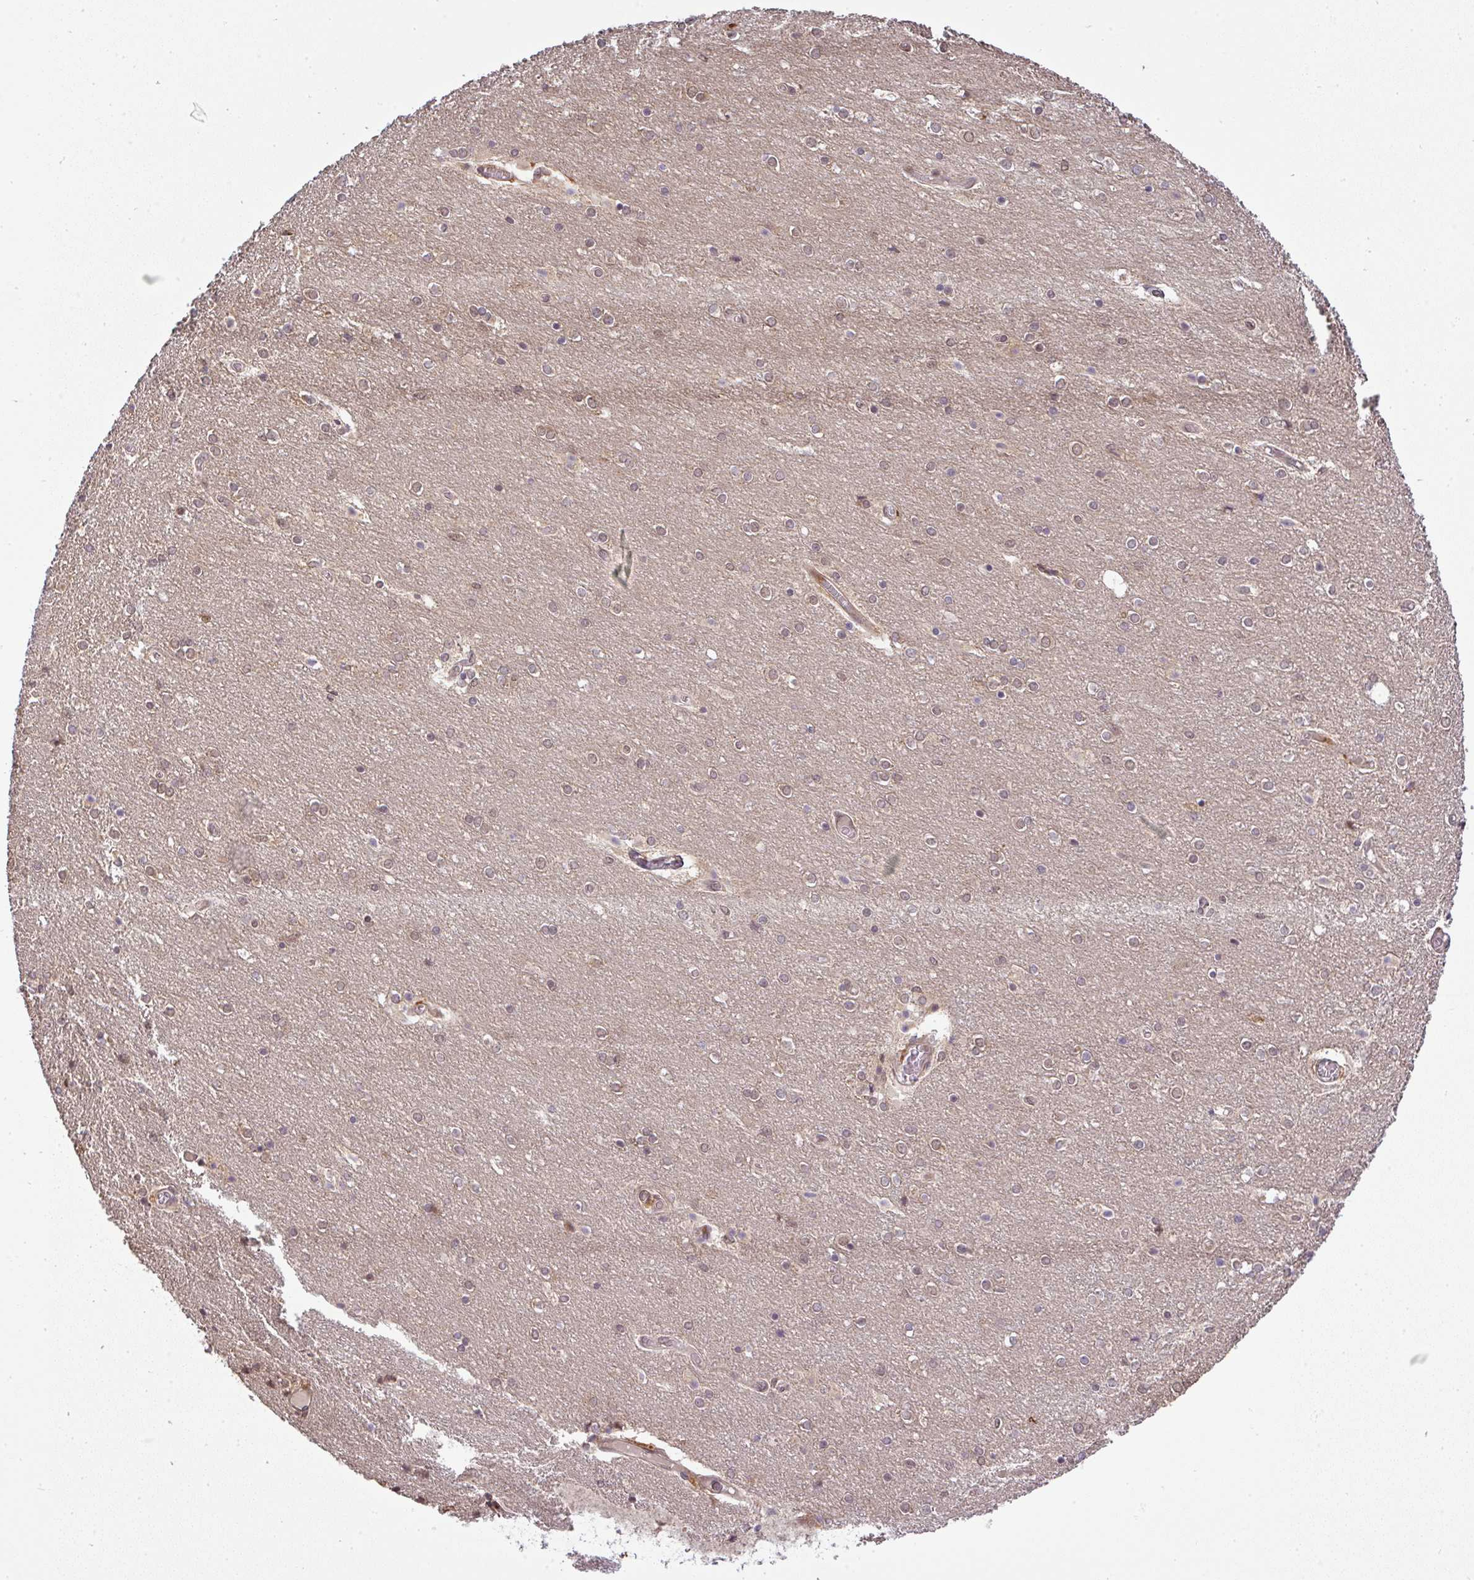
{"staining": {"intensity": "weak", "quantity": "<25%", "location": "cytoplasmic/membranous"}, "tissue": "cerebellum", "cell_type": "Cells in granular layer", "image_type": "normal", "snomed": [{"axis": "morphology", "description": "Normal tissue, NOS"}, {"axis": "topography", "description": "Cerebellum"}], "caption": "An immunohistochemistry (IHC) histopathology image of benign cerebellum is shown. There is no staining in cells in granular layer of cerebellum. (DAB (3,3'-diaminobenzidine) IHC, high magnification).", "gene": "FAM153A", "patient": {"sex": "female", "age": 54}}